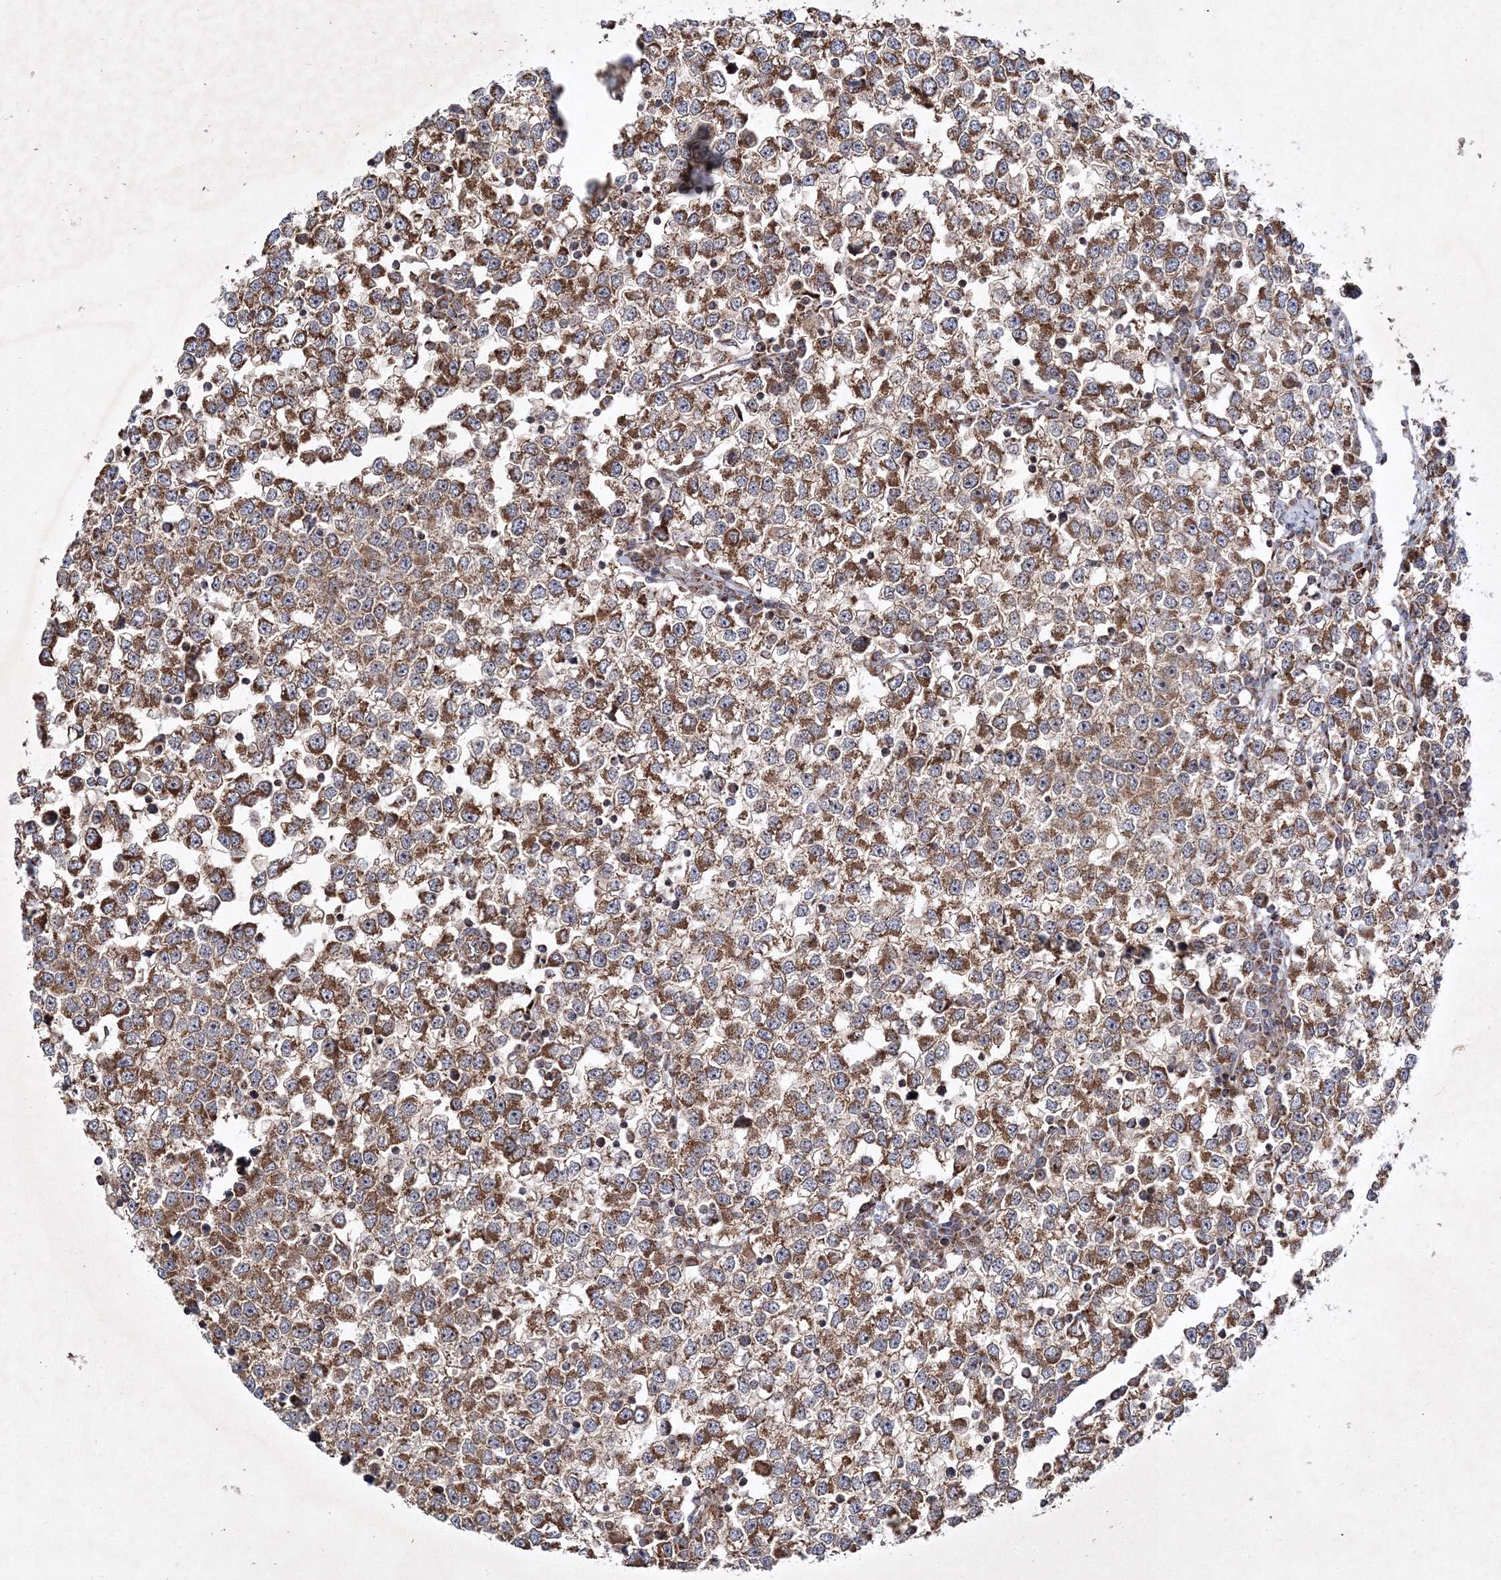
{"staining": {"intensity": "moderate", "quantity": ">75%", "location": "cytoplasmic/membranous"}, "tissue": "testis cancer", "cell_type": "Tumor cells", "image_type": "cancer", "snomed": [{"axis": "morphology", "description": "Seminoma, NOS"}, {"axis": "topography", "description": "Testis"}], "caption": "Protein expression analysis of human seminoma (testis) reveals moderate cytoplasmic/membranous positivity in approximately >75% of tumor cells. The staining was performed using DAB, with brown indicating positive protein expression. Nuclei are stained blue with hematoxylin.", "gene": "SCRN3", "patient": {"sex": "male", "age": 65}}